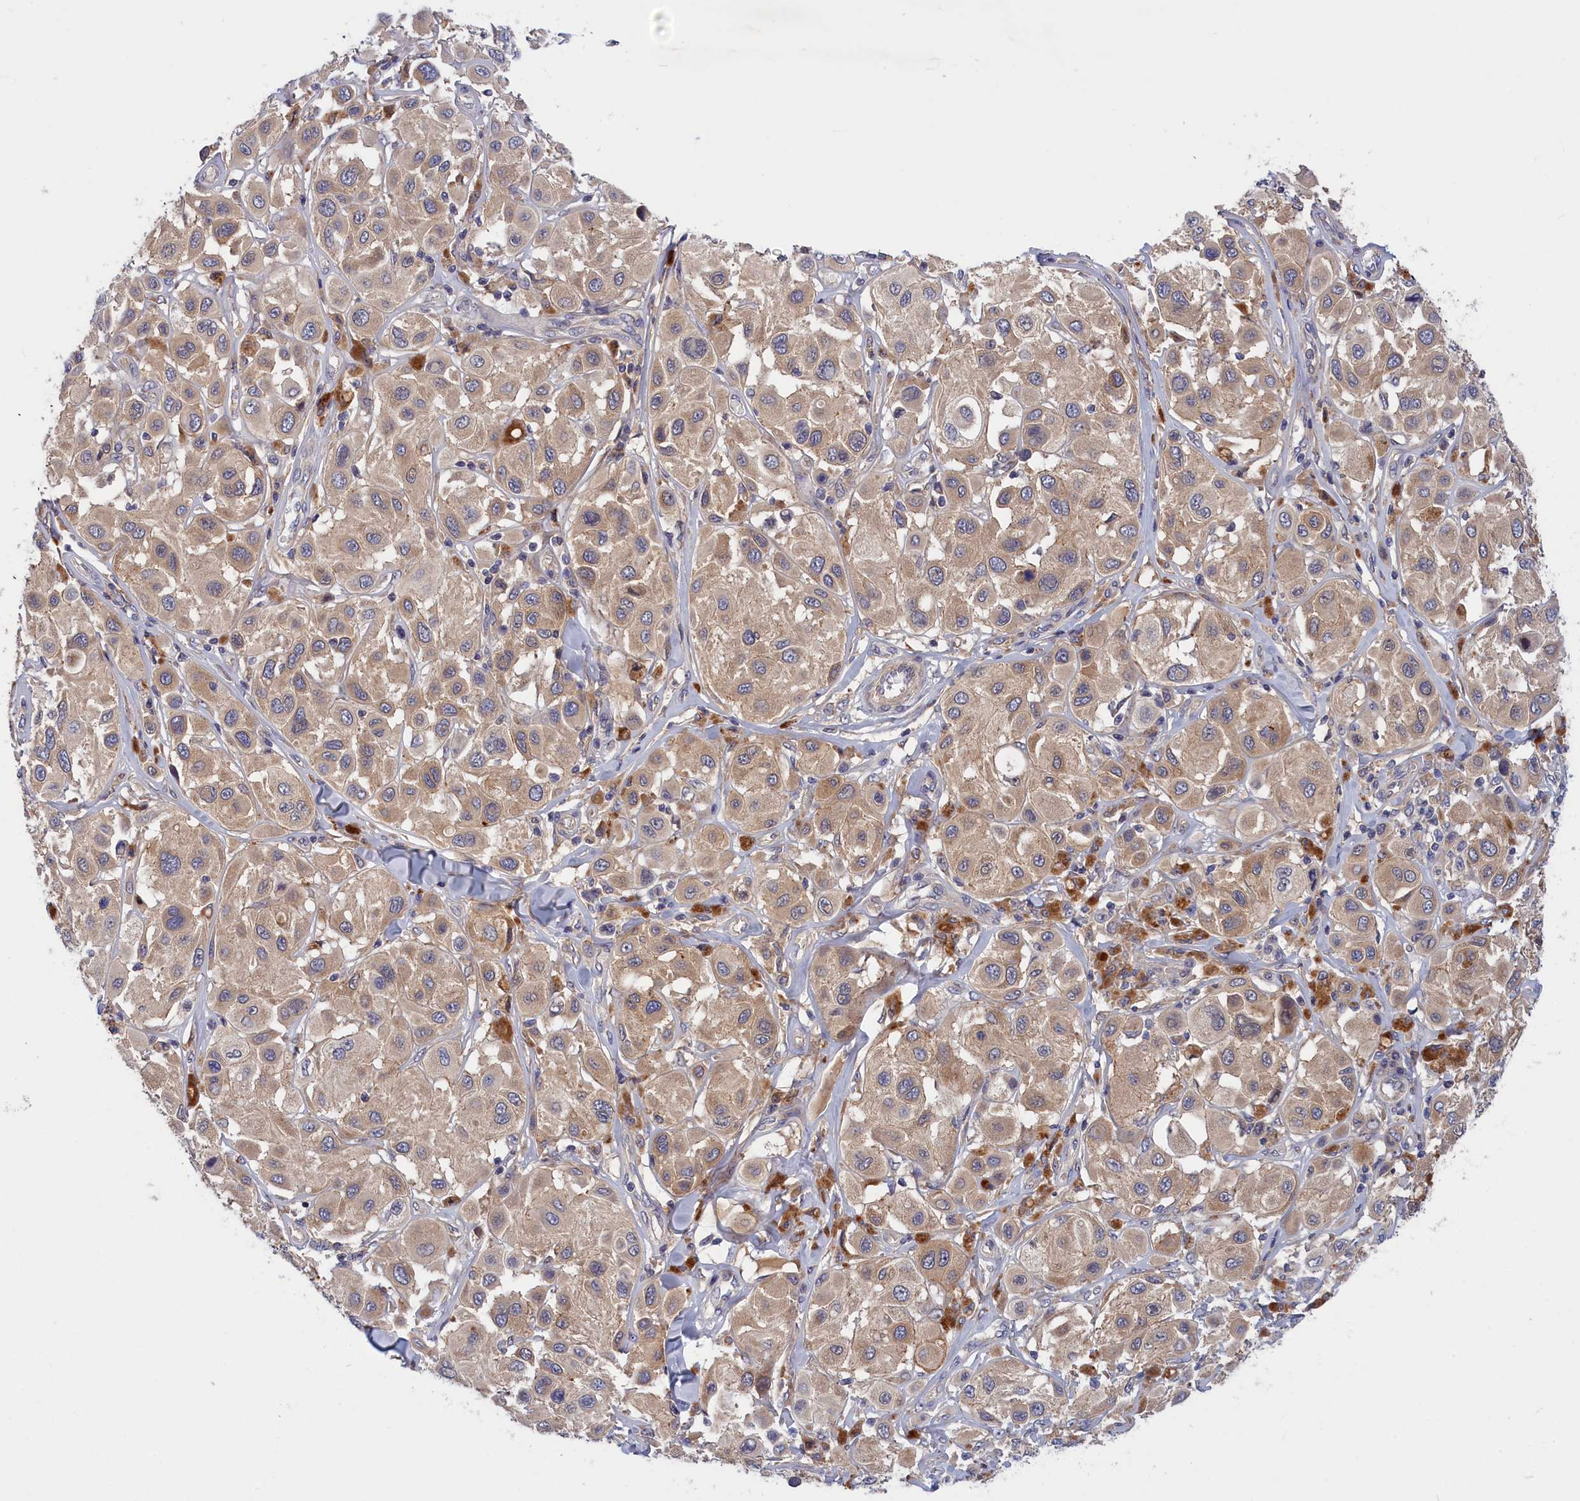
{"staining": {"intensity": "weak", "quantity": ">75%", "location": "cytoplasmic/membranous"}, "tissue": "melanoma", "cell_type": "Tumor cells", "image_type": "cancer", "snomed": [{"axis": "morphology", "description": "Malignant melanoma, Metastatic site"}, {"axis": "topography", "description": "Skin"}], "caption": "The immunohistochemical stain shows weak cytoplasmic/membranous positivity in tumor cells of melanoma tissue. Immunohistochemistry stains the protein in brown and the nuclei are stained blue.", "gene": "CRACD", "patient": {"sex": "male", "age": 41}}